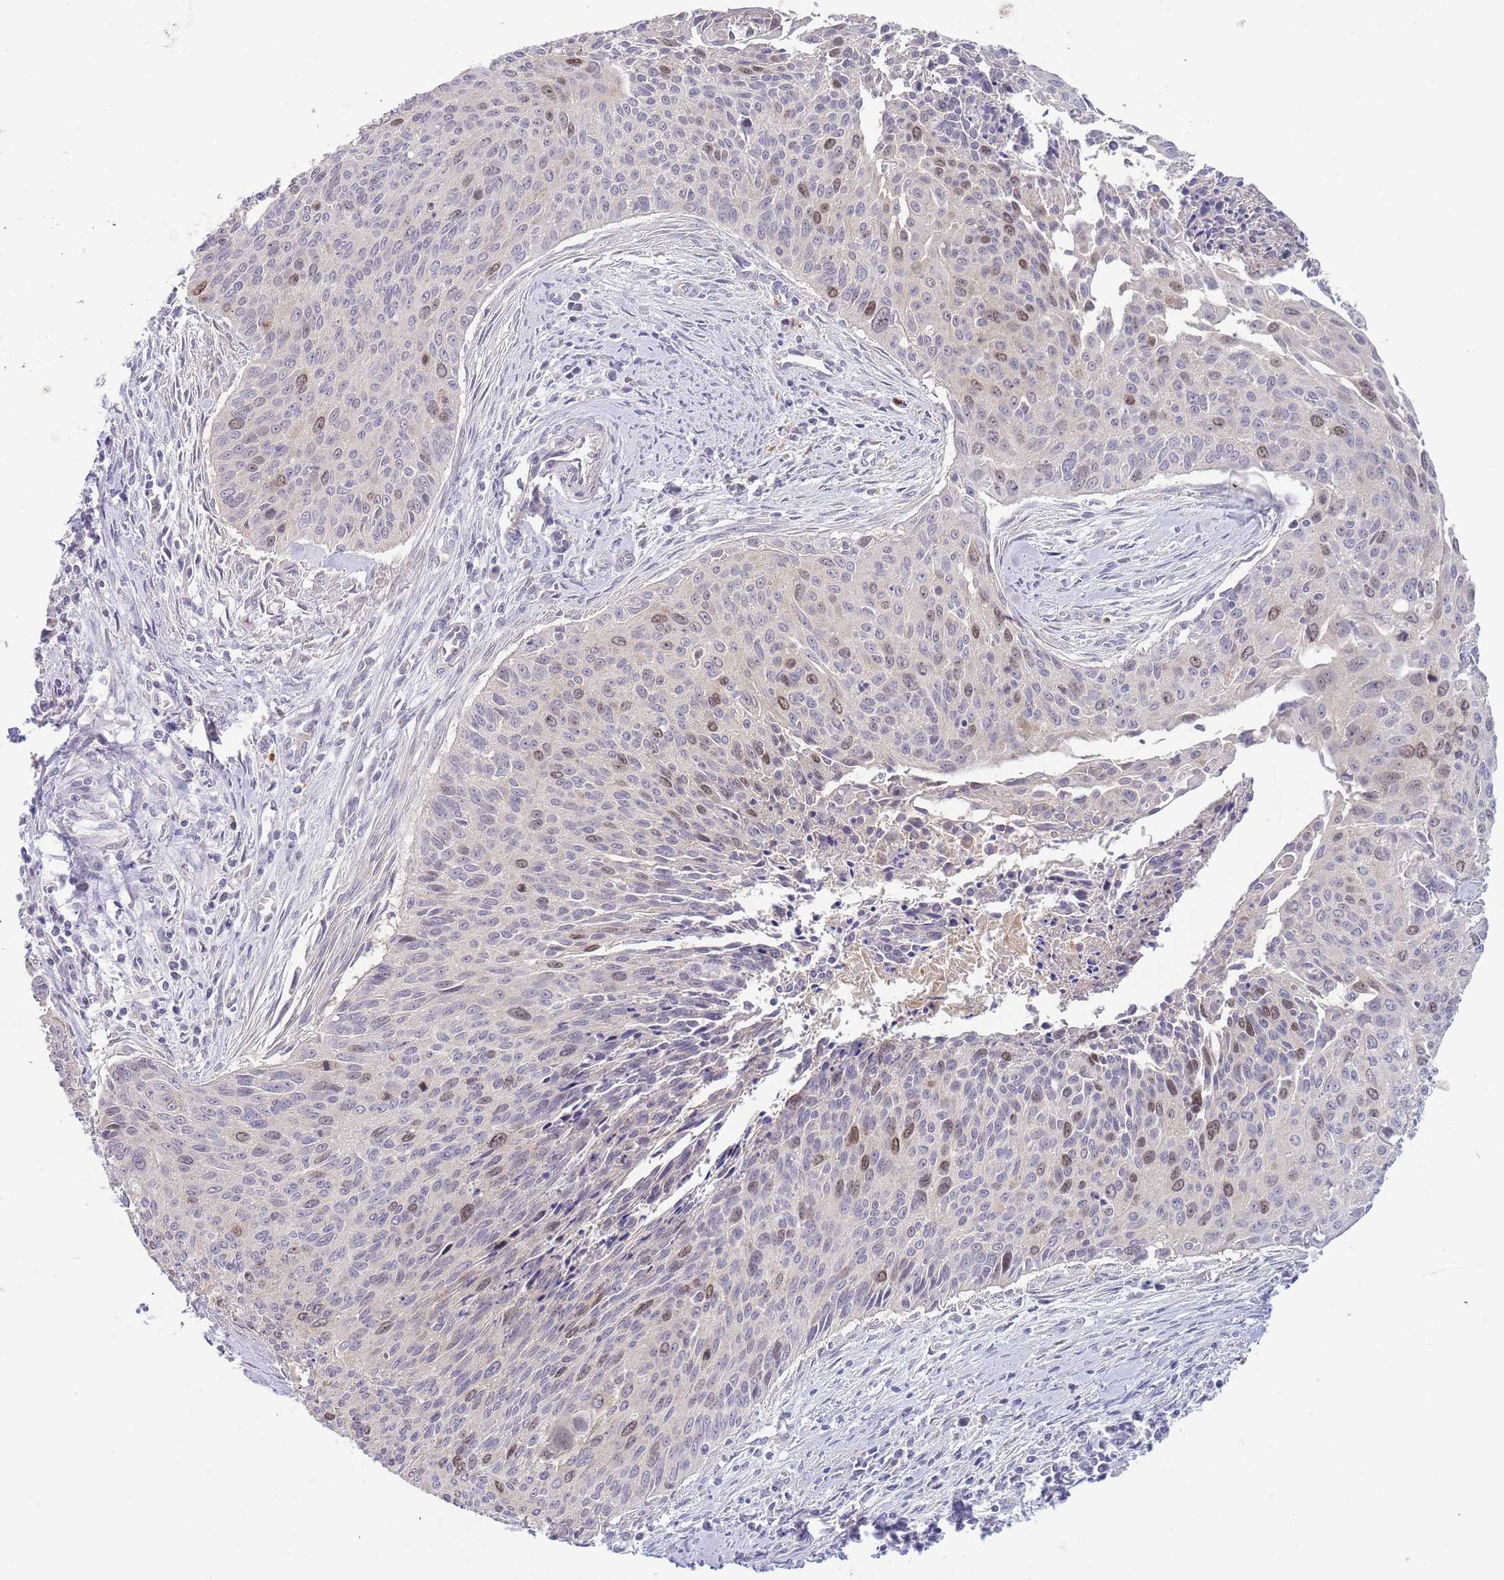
{"staining": {"intensity": "moderate", "quantity": "<25%", "location": "nuclear"}, "tissue": "cervical cancer", "cell_type": "Tumor cells", "image_type": "cancer", "snomed": [{"axis": "morphology", "description": "Squamous cell carcinoma, NOS"}, {"axis": "topography", "description": "Cervix"}], "caption": "Protein staining demonstrates moderate nuclear positivity in approximately <25% of tumor cells in squamous cell carcinoma (cervical).", "gene": "PIMREG", "patient": {"sex": "female", "age": 55}}